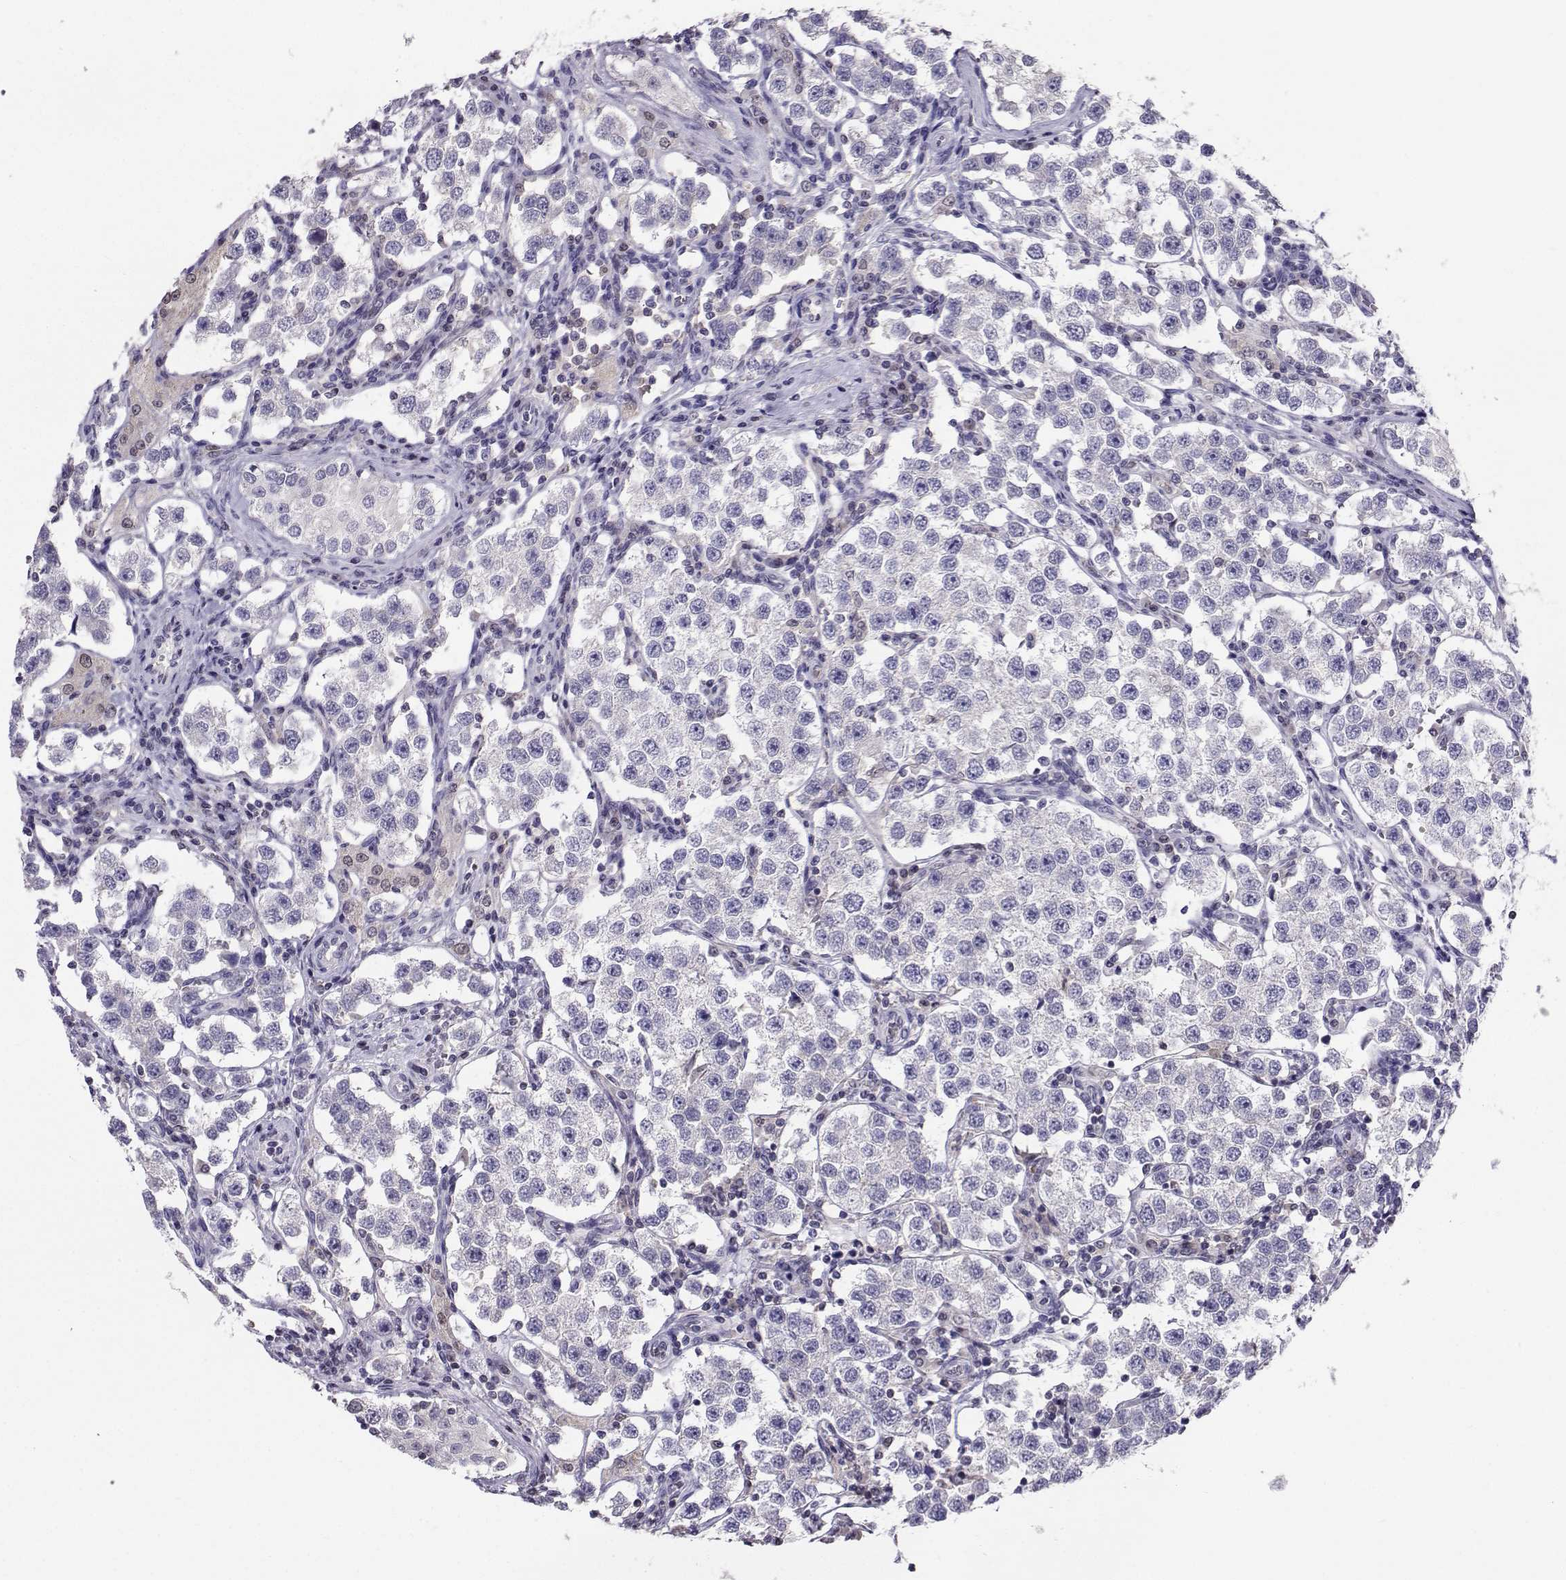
{"staining": {"intensity": "negative", "quantity": "none", "location": "none"}, "tissue": "testis cancer", "cell_type": "Tumor cells", "image_type": "cancer", "snomed": [{"axis": "morphology", "description": "Seminoma, NOS"}, {"axis": "topography", "description": "Testis"}], "caption": "Immunohistochemistry (IHC) image of testis cancer (seminoma) stained for a protein (brown), which exhibits no staining in tumor cells.", "gene": "PGK1", "patient": {"sex": "male", "age": 37}}